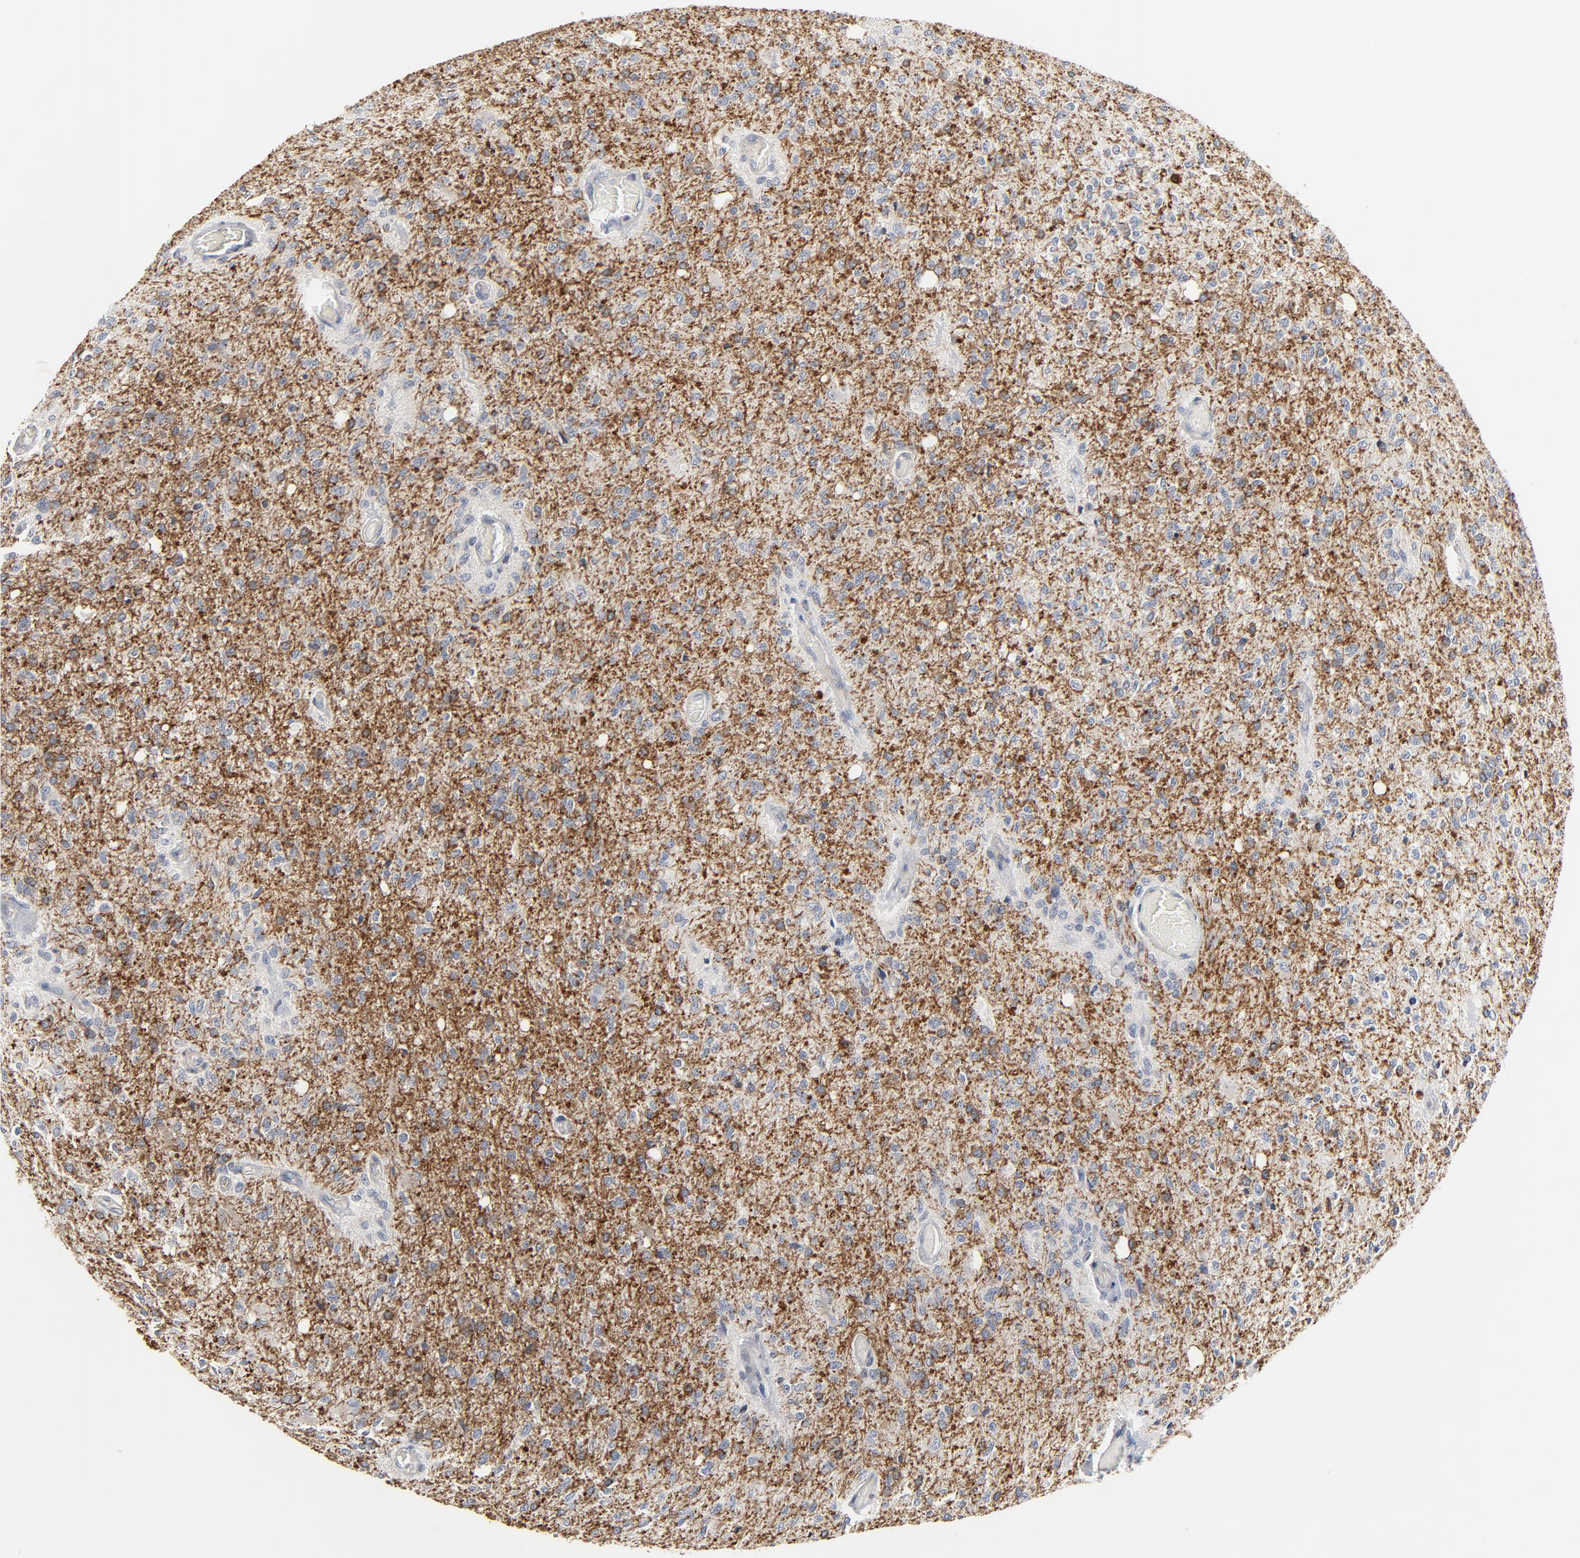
{"staining": {"intensity": "moderate", "quantity": "<25%", "location": "cytoplasmic/membranous"}, "tissue": "glioma", "cell_type": "Tumor cells", "image_type": "cancer", "snomed": [{"axis": "morphology", "description": "Normal tissue, NOS"}, {"axis": "morphology", "description": "Glioma, malignant, High grade"}, {"axis": "topography", "description": "Cerebral cortex"}], "caption": "Immunohistochemistry micrograph of glioma stained for a protein (brown), which reveals low levels of moderate cytoplasmic/membranous positivity in approximately <25% of tumor cells.", "gene": "C14orf119", "patient": {"sex": "male", "age": 77}}